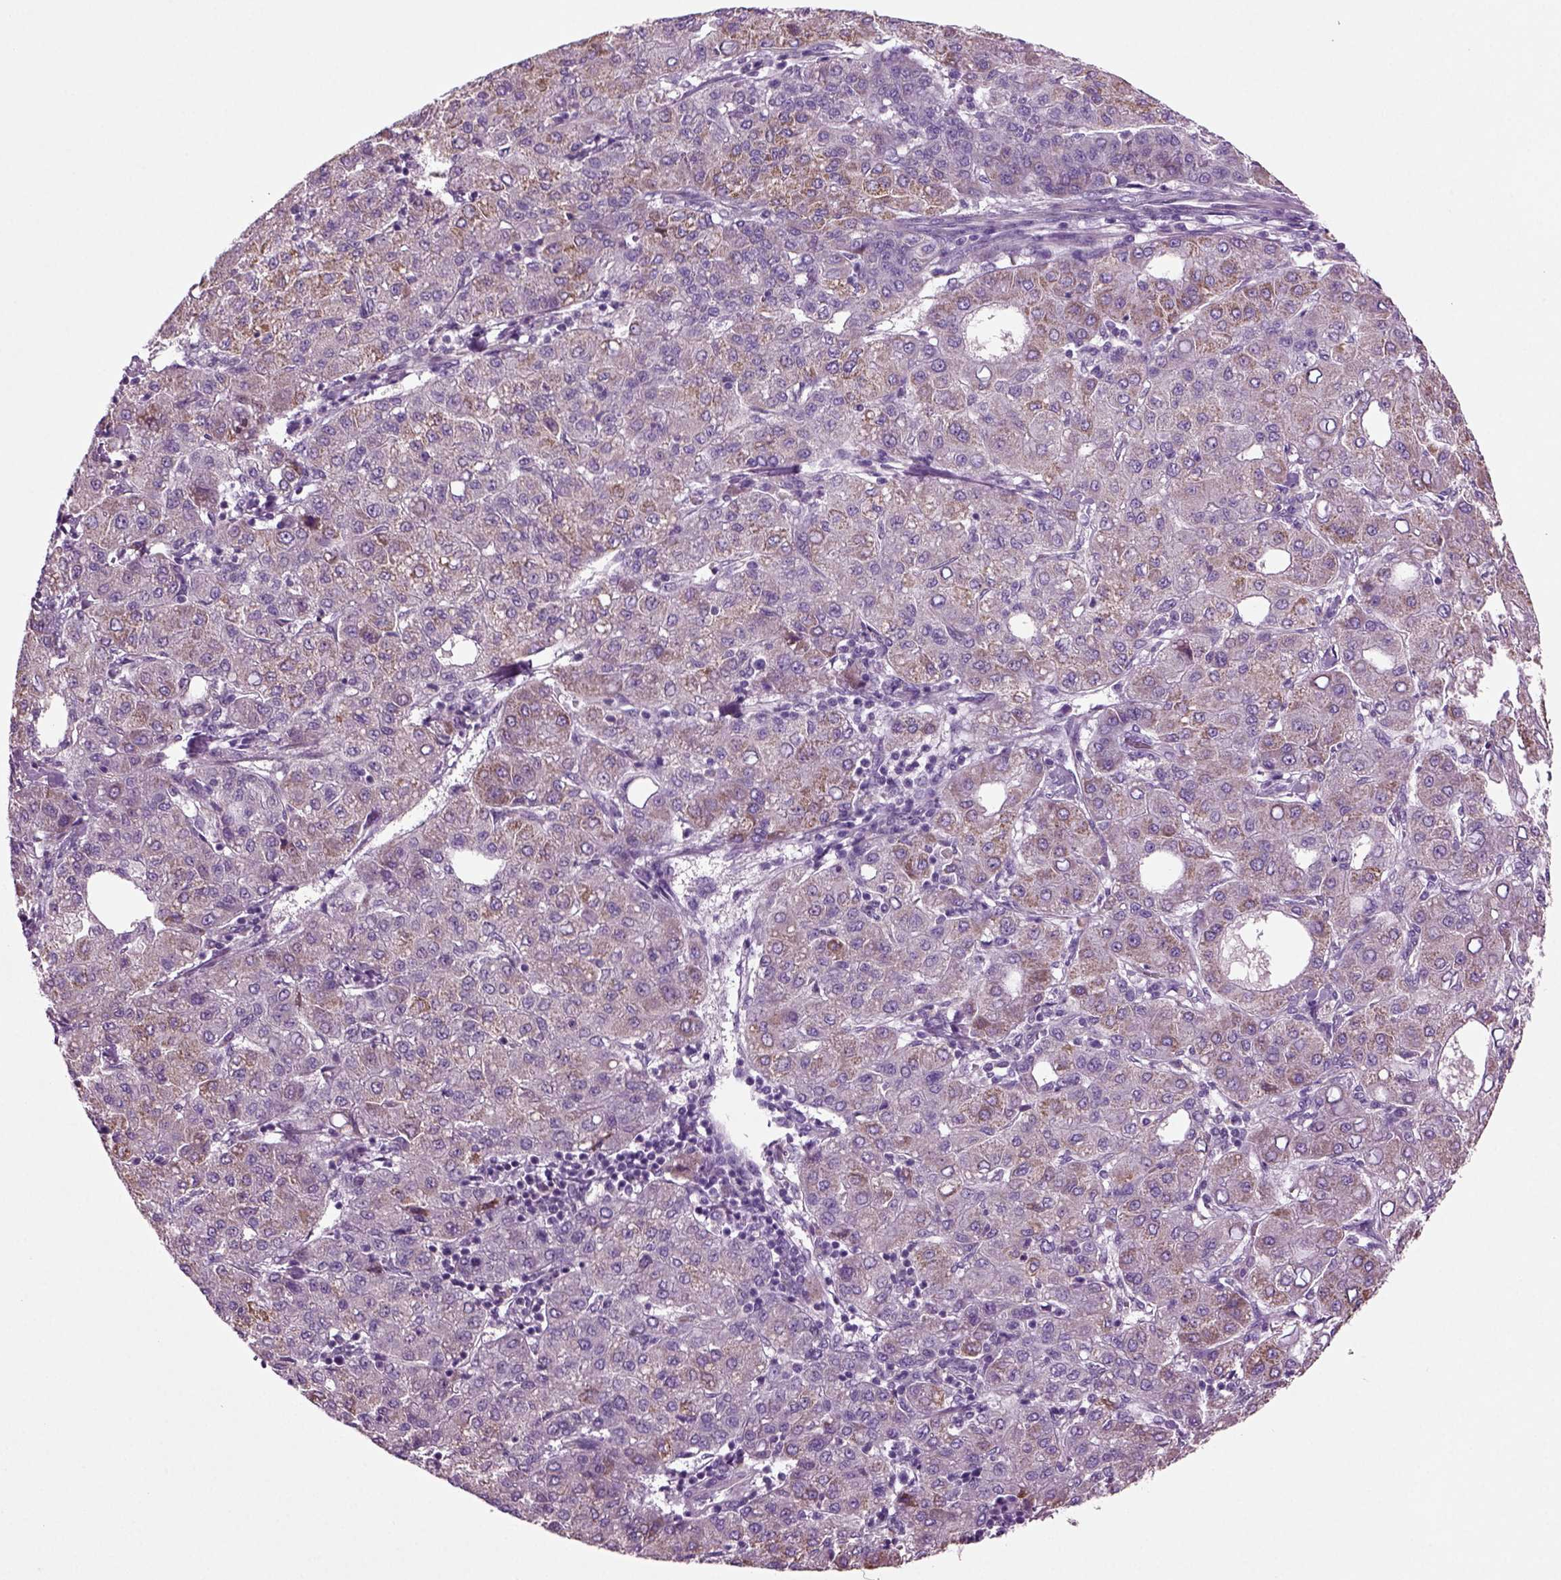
{"staining": {"intensity": "moderate", "quantity": "<25%", "location": "cytoplasmic/membranous"}, "tissue": "liver cancer", "cell_type": "Tumor cells", "image_type": "cancer", "snomed": [{"axis": "morphology", "description": "Carcinoma, Hepatocellular, NOS"}, {"axis": "topography", "description": "Liver"}], "caption": "Immunohistochemical staining of human liver cancer (hepatocellular carcinoma) shows moderate cytoplasmic/membranous protein expression in about <25% of tumor cells.", "gene": "COL9A2", "patient": {"sex": "male", "age": 65}}